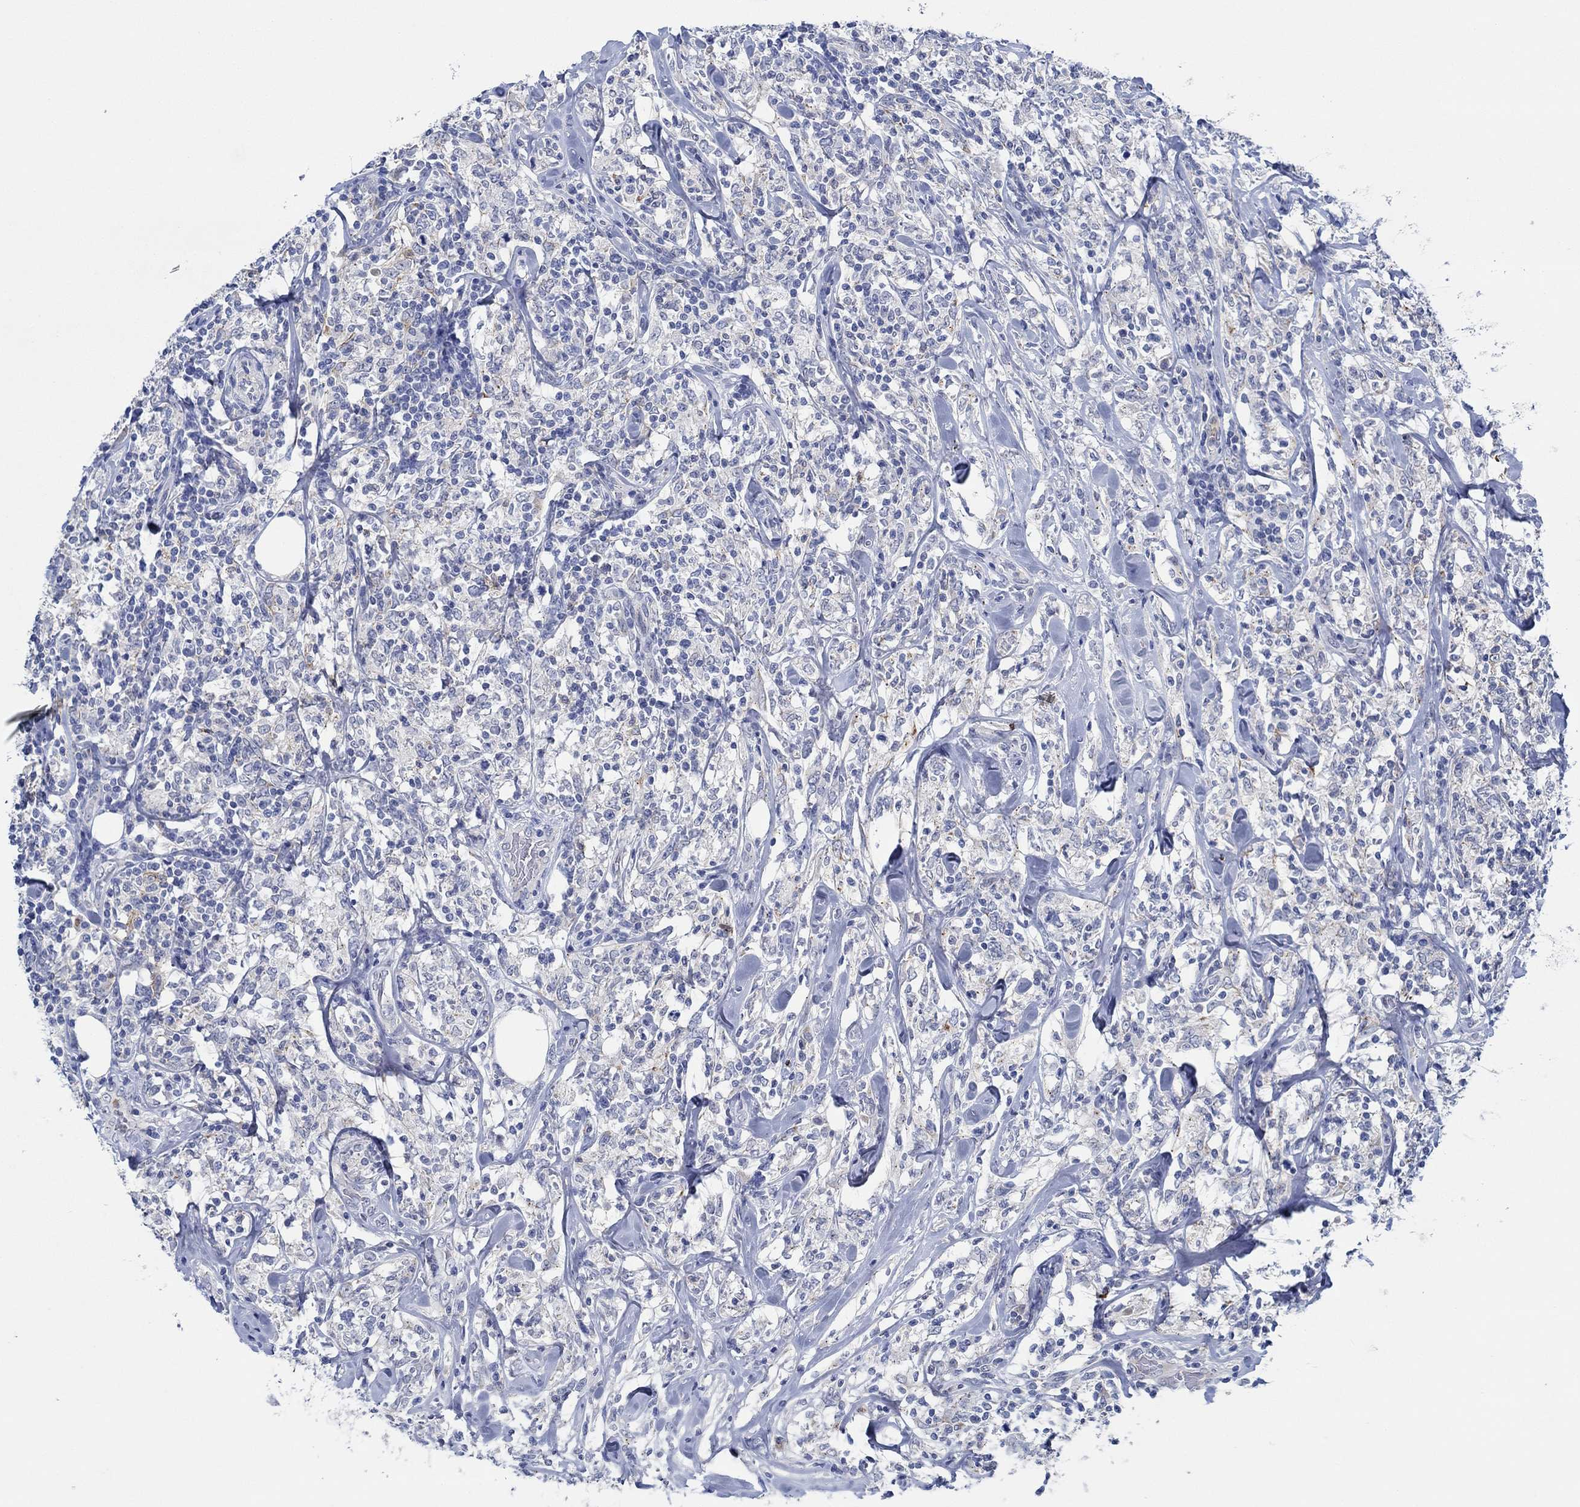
{"staining": {"intensity": "negative", "quantity": "none", "location": "none"}, "tissue": "lymphoma", "cell_type": "Tumor cells", "image_type": "cancer", "snomed": [{"axis": "morphology", "description": "Malignant lymphoma, non-Hodgkin's type, High grade"}, {"axis": "topography", "description": "Lymph node"}], "caption": "Tumor cells are negative for protein expression in human malignant lymphoma, non-Hodgkin's type (high-grade).", "gene": "CPM", "patient": {"sex": "female", "age": 84}}